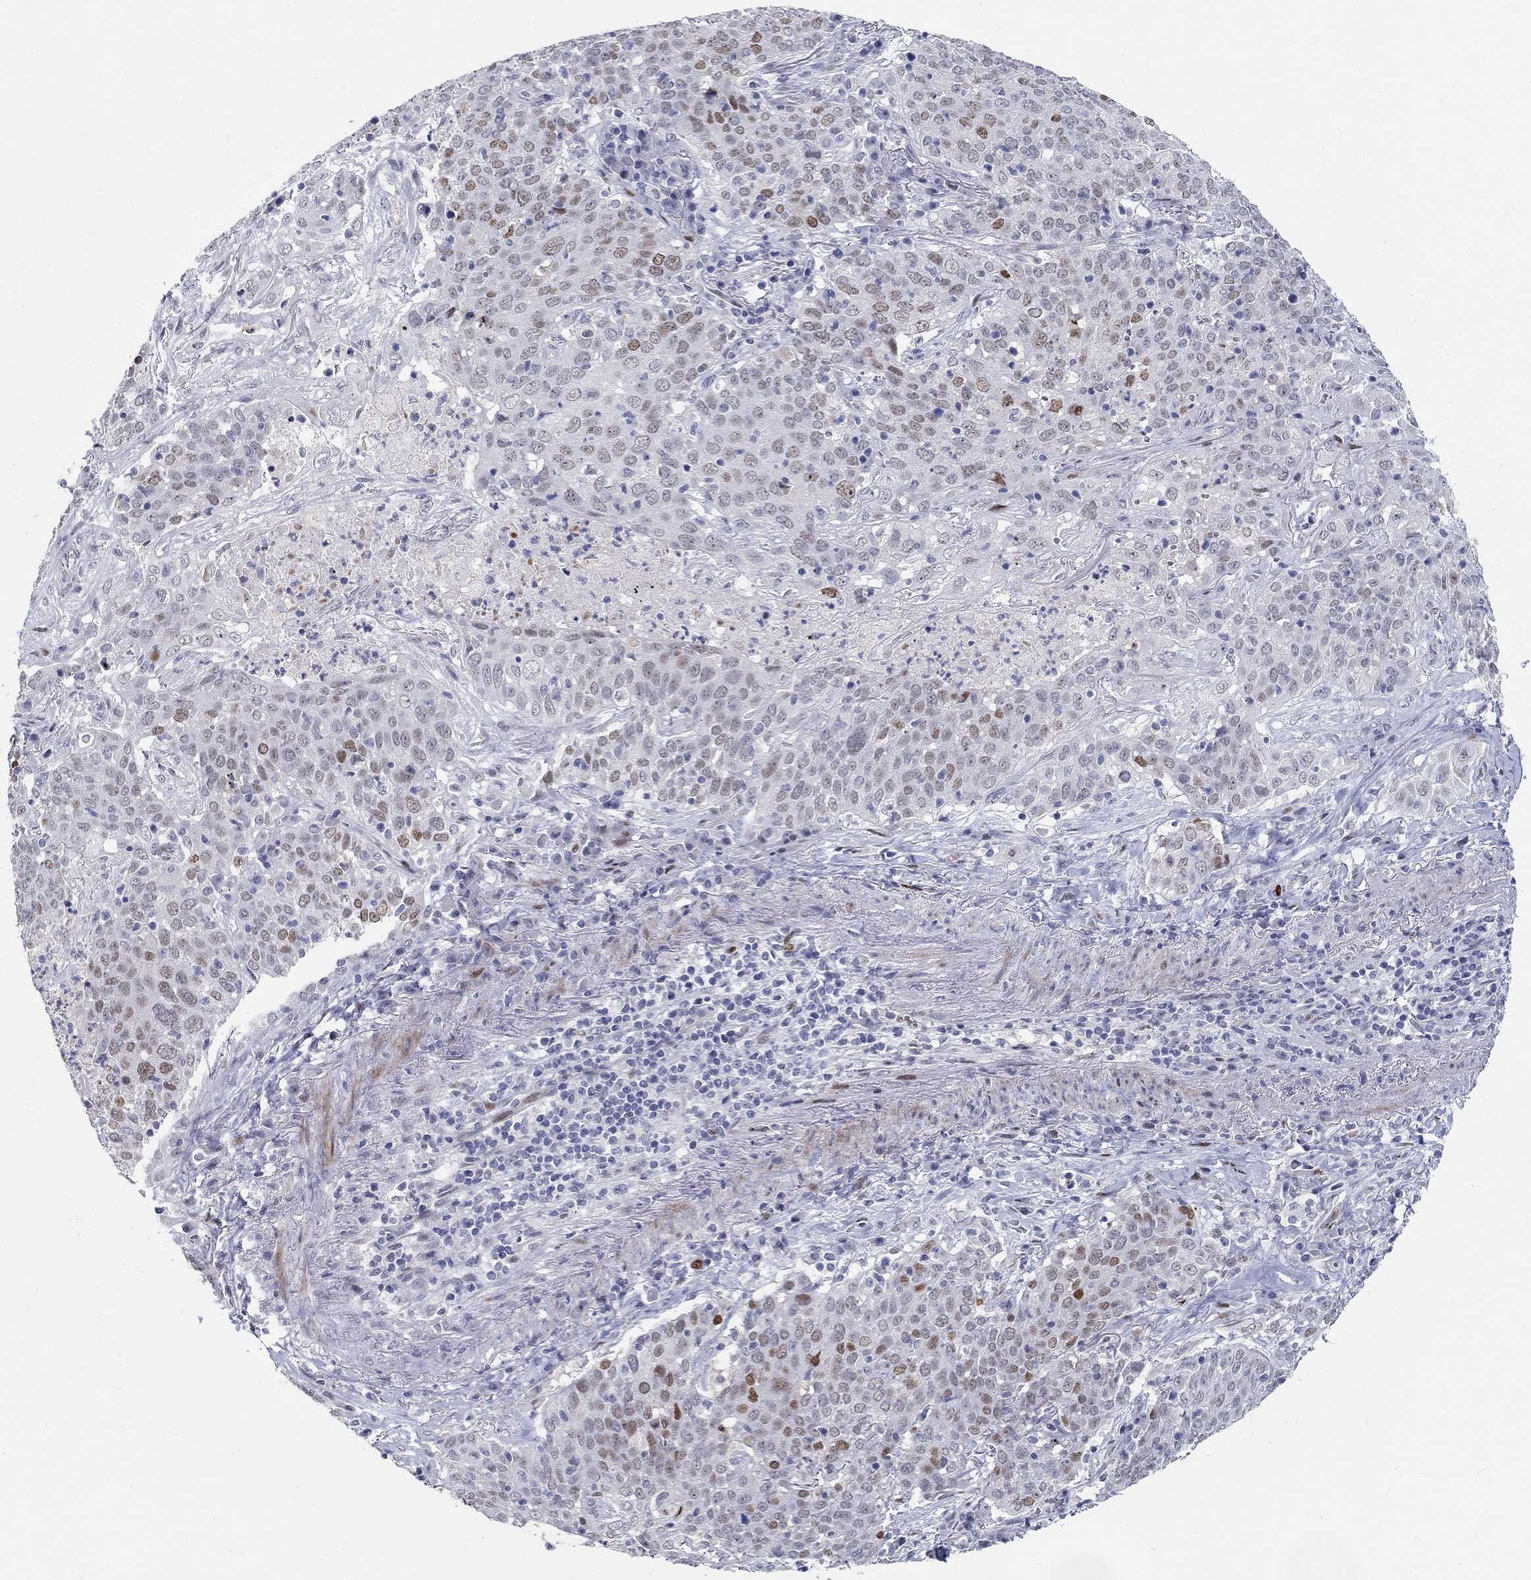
{"staining": {"intensity": "strong", "quantity": "<25%", "location": "nuclear"}, "tissue": "lung cancer", "cell_type": "Tumor cells", "image_type": "cancer", "snomed": [{"axis": "morphology", "description": "Squamous cell carcinoma, NOS"}, {"axis": "topography", "description": "Lung"}], "caption": "IHC image of neoplastic tissue: squamous cell carcinoma (lung) stained using immunohistochemistry reveals medium levels of strong protein expression localized specifically in the nuclear of tumor cells, appearing as a nuclear brown color.", "gene": "RAPGEF5", "patient": {"sex": "male", "age": 82}}